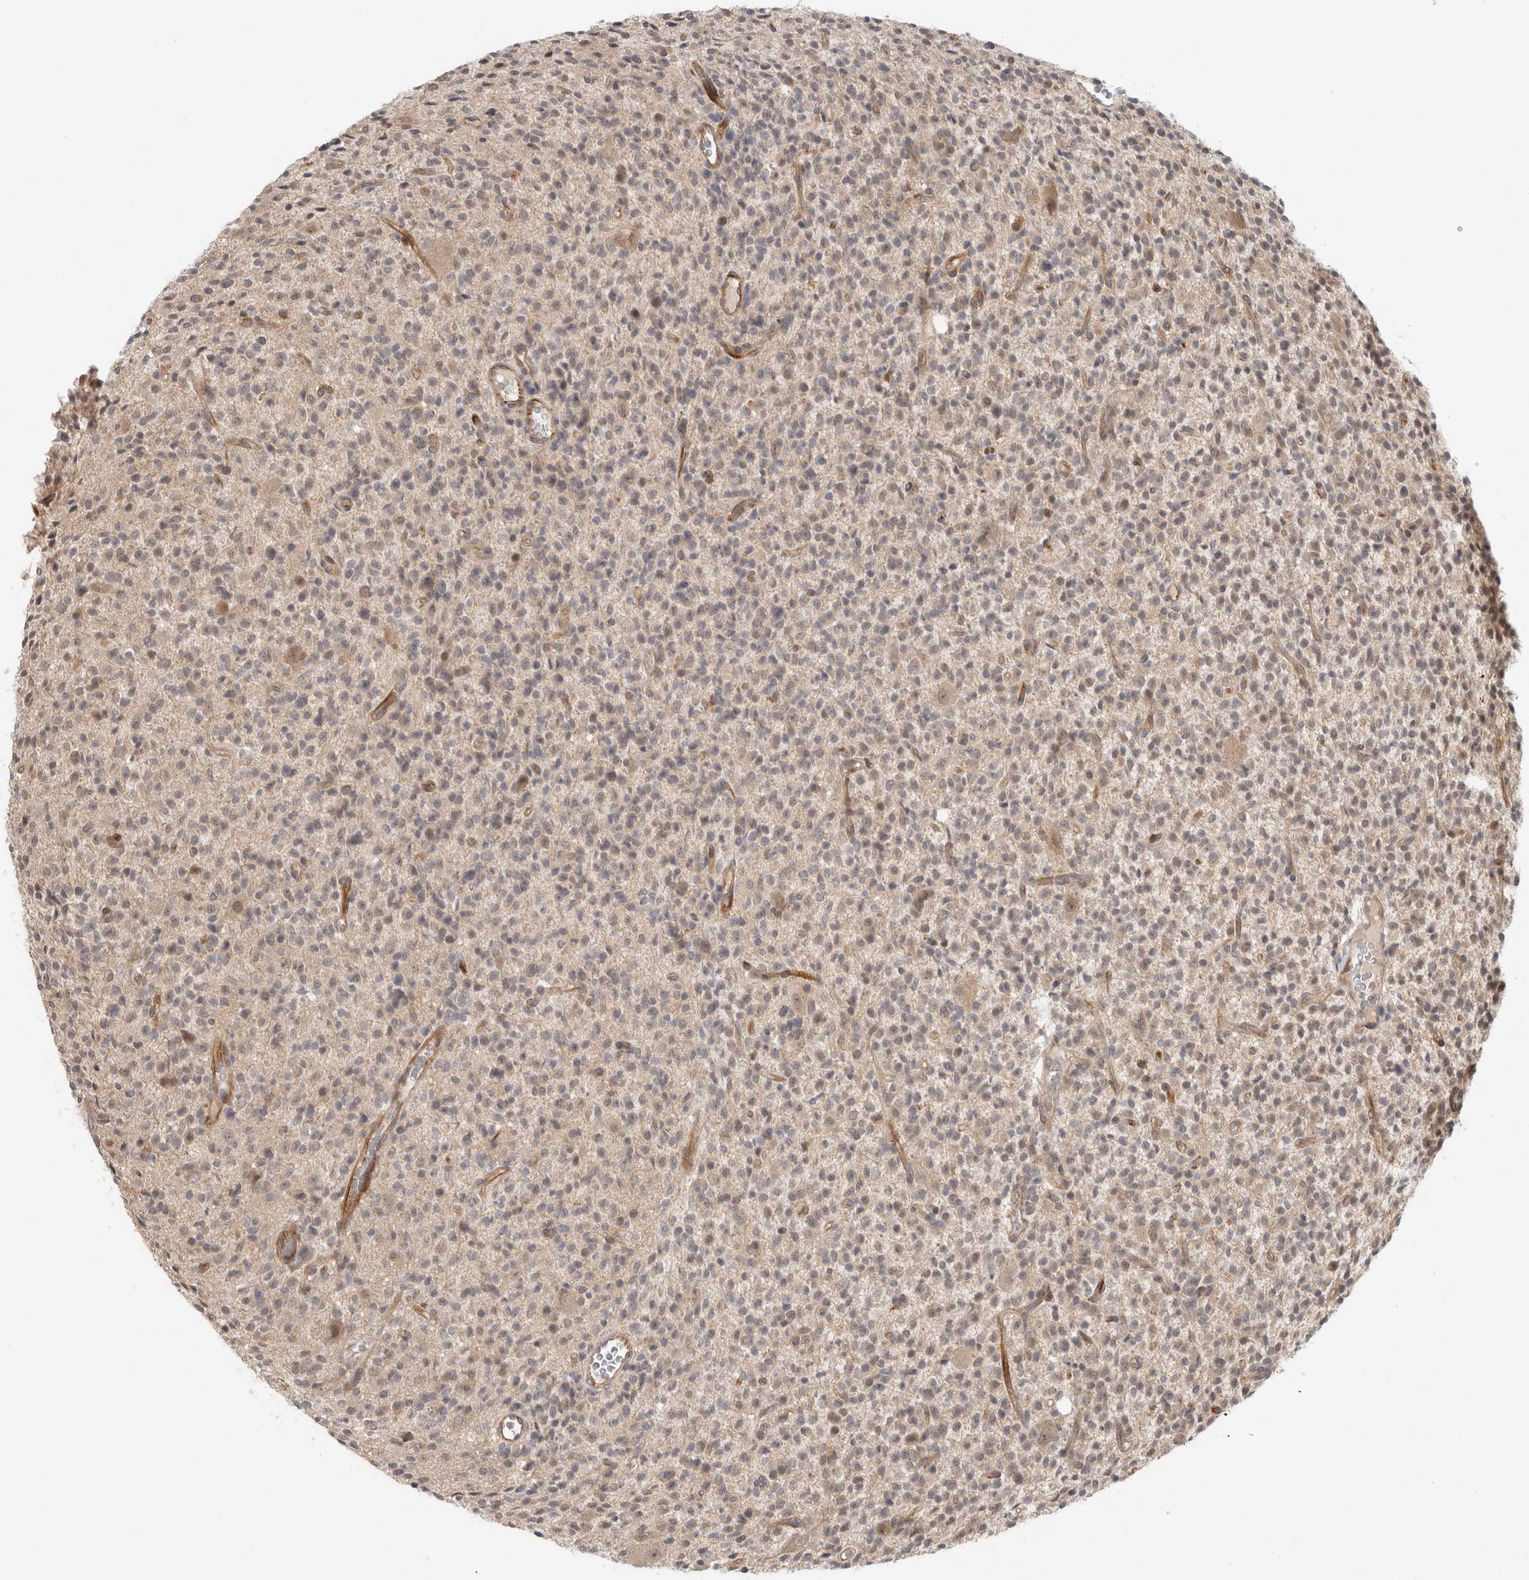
{"staining": {"intensity": "weak", "quantity": "<25%", "location": "cytoplasmic/membranous"}, "tissue": "glioma", "cell_type": "Tumor cells", "image_type": "cancer", "snomed": [{"axis": "morphology", "description": "Glioma, malignant, High grade"}, {"axis": "topography", "description": "Brain"}], "caption": "IHC photomicrograph of neoplastic tissue: human high-grade glioma (malignant) stained with DAB (3,3'-diaminobenzidine) reveals no significant protein positivity in tumor cells. (DAB (3,3'-diaminobenzidine) immunohistochemistry, high magnification).", "gene": "CRISPLD1", "patient": {"sex": "male", "age": 34}}